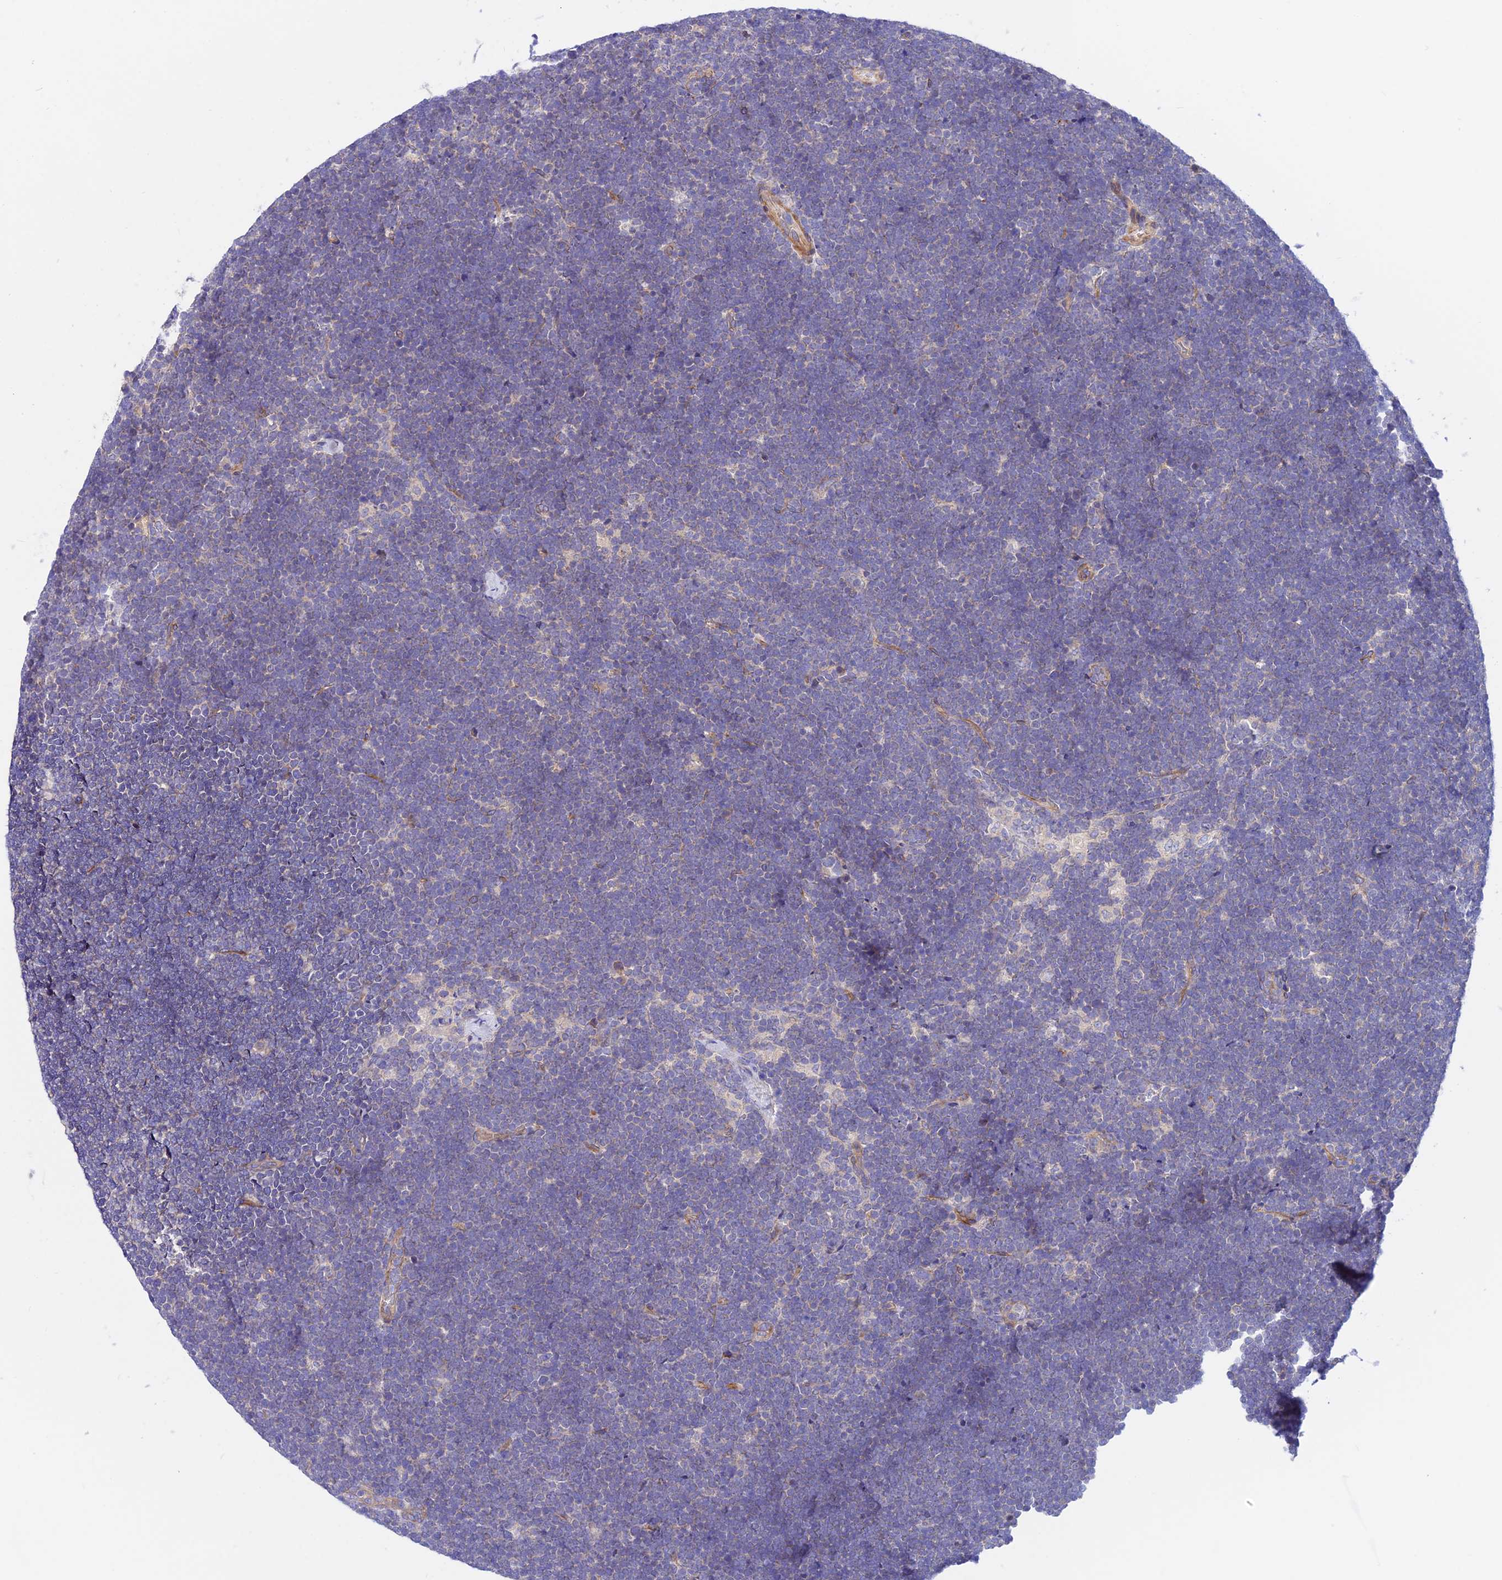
{"staining": {"intensity": "negative", "quantity": "none", "location": "none"}, "tissue": "lymphoma", "cell_type": "Tumor cells", "image_type": "cancer", "snomed": [{"axis": "morphology", "description": "Malignant lymphoma, non-Hodgkin's type, High grade"}, {"axis": "topography", "description": "Lymph node"}], "caption": "Image shows no significant protein staining in tumor cells of high-grade malignant lymphoma, non-Hodgkin's type.", "gene": "TRIM43B", "patient": {"sex": "male", "age": 13}}